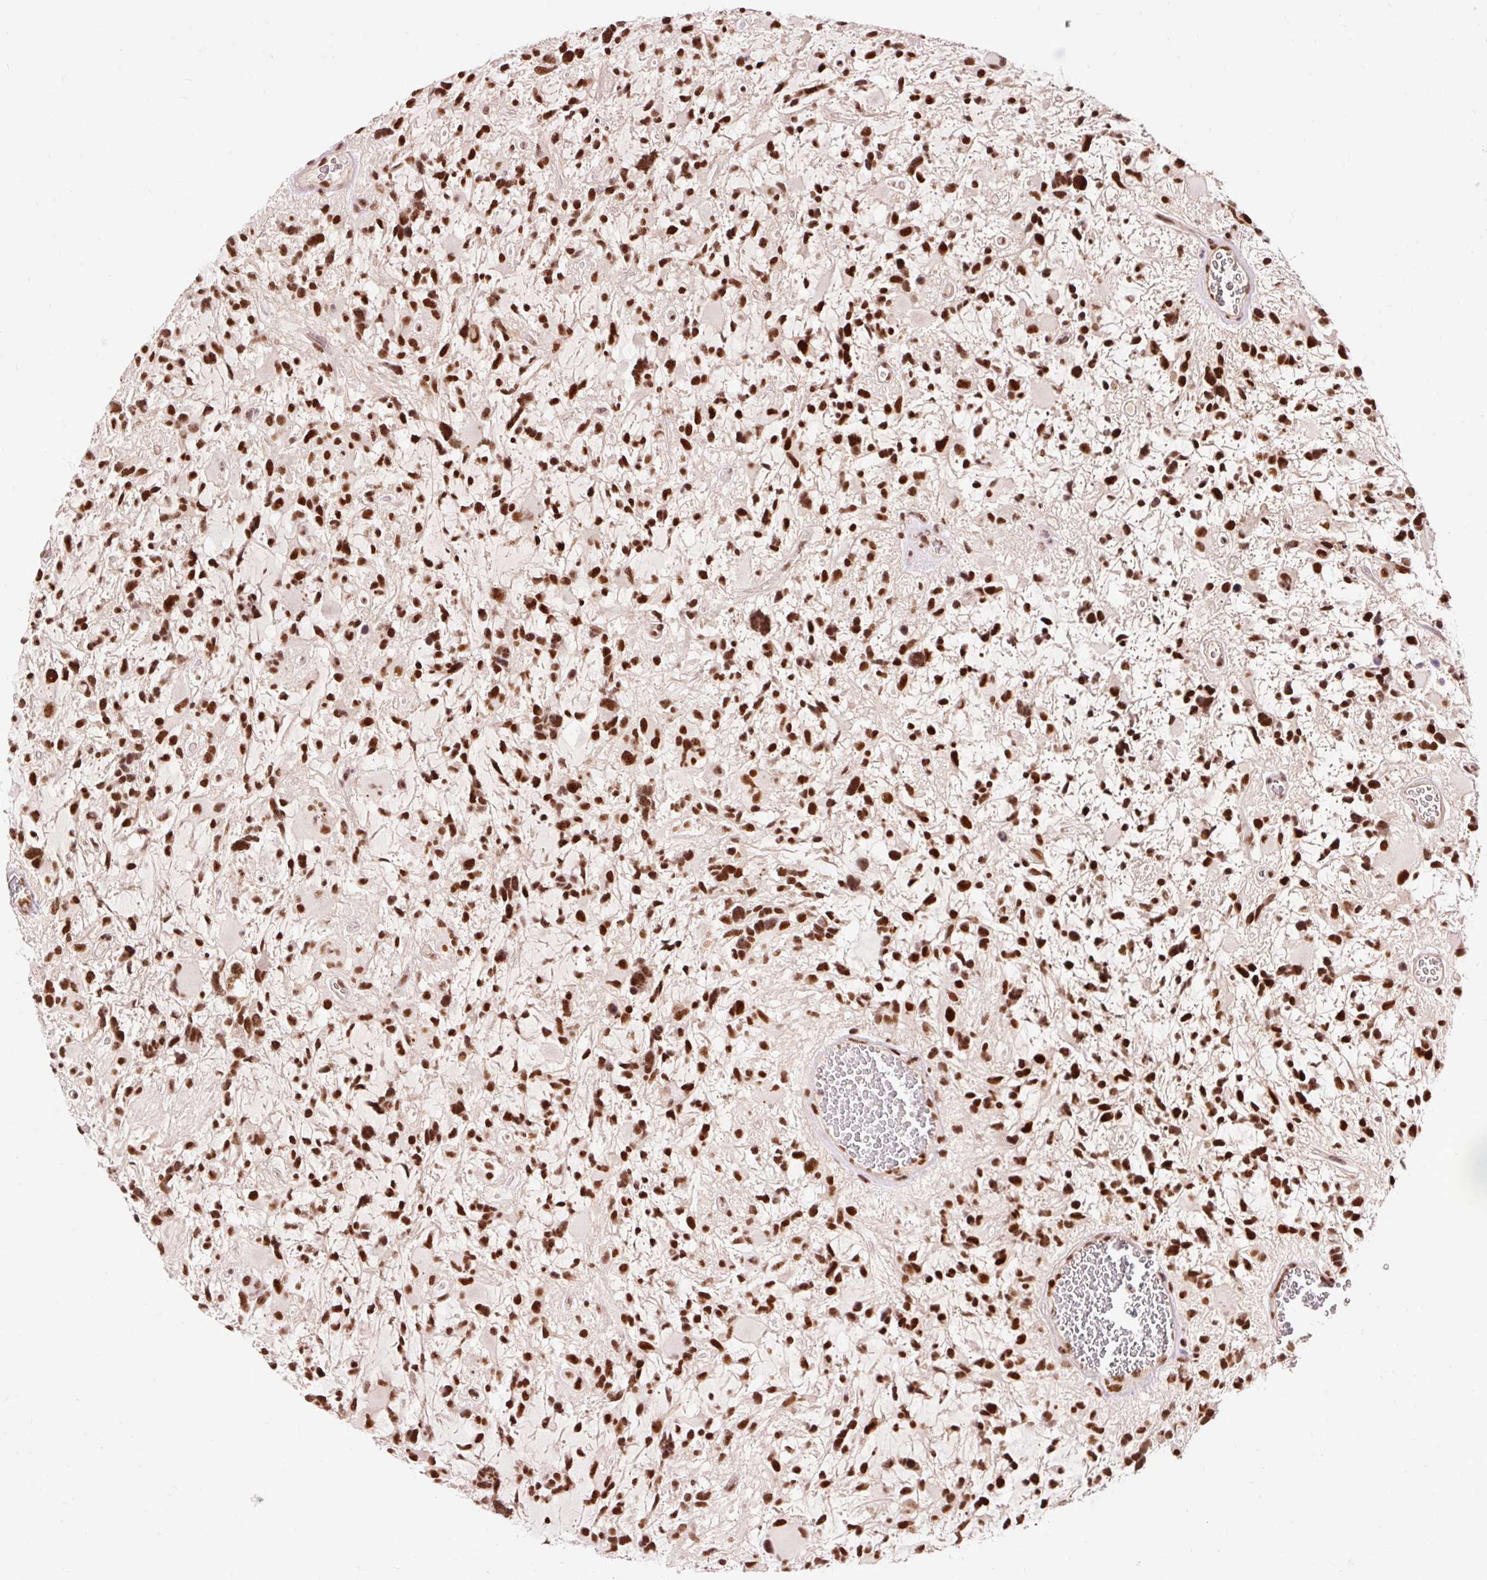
{"staining": {"intensity": "strong", "quantity": ">75%", "location": "nuclear"}, "tissue": "glioma", "cell_type": "Tumor cells", "image_type": "cancer", "snomed": [{"axis": "morphology", "description": "Glioma, malignant, High grade"}, {"axis": "topography", "description": "Brain"}], "caption": "Brown immunohistochemical staining in glioma displays strong nuclear expression in approximately >75% of tumor cells.", "gene": "ZBTB44", "patient": {"sex": "female", "age": 11}}